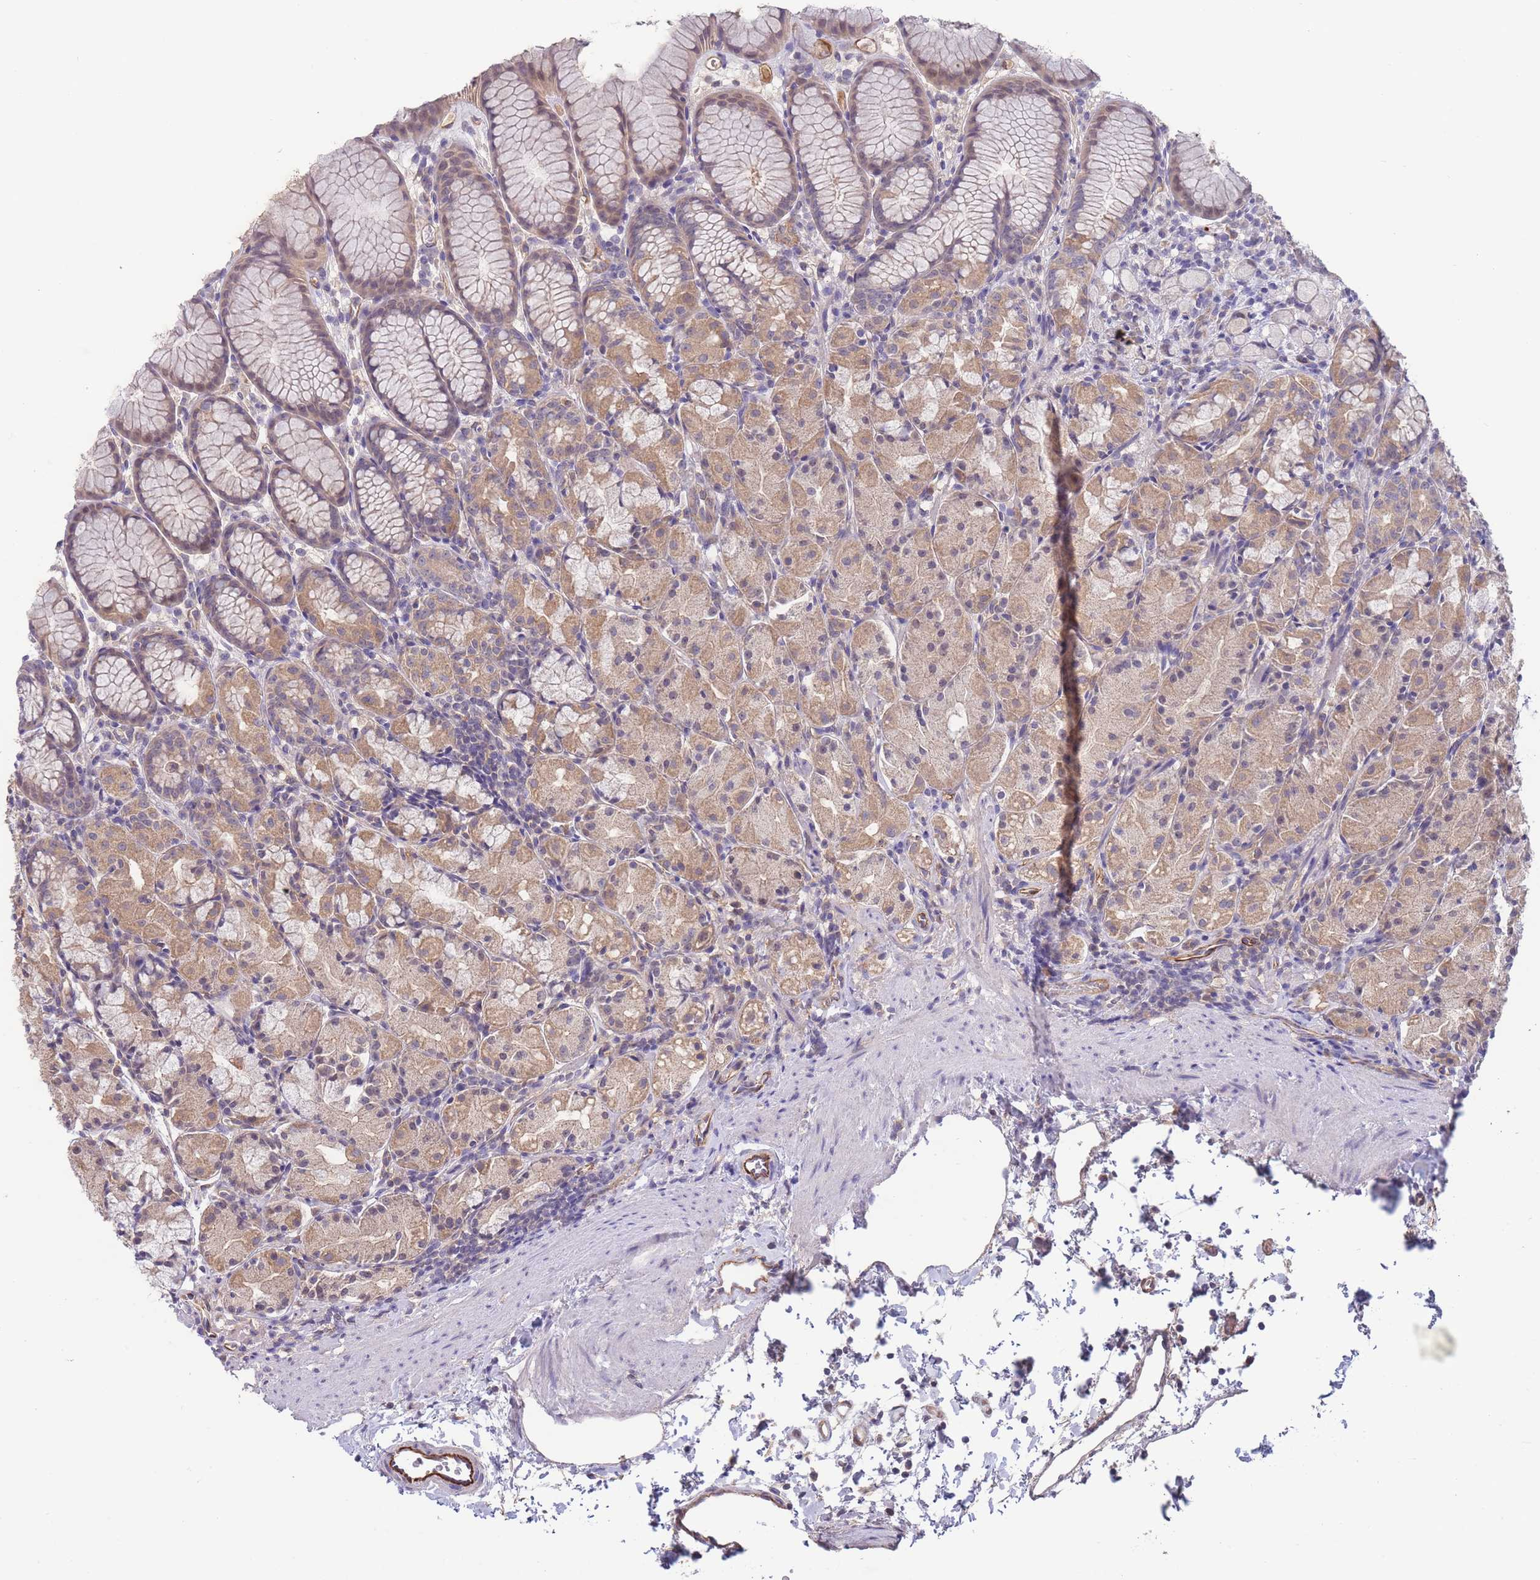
{"staining": {"intensity": "moderate", "quantity": "25%-75%", "location": "cytoplasmic/membranous"}, "tissue": "stomach", "cell_type": "Glandular cells", "image_type": "normal", "snomed": [{"axis": "morphology", "description": "Normal tissue, NOS"}, {"axis": "topography", "description": "Stomach, upper"}], "caption": "Protein analysis of unremarkable stomach reveals moderate cytoplasmic/membranous staining in approximately 25%-75% of glandular cells.", "gene": "NDUFAF5", "patient": {"sex": "male", "age": 47}}